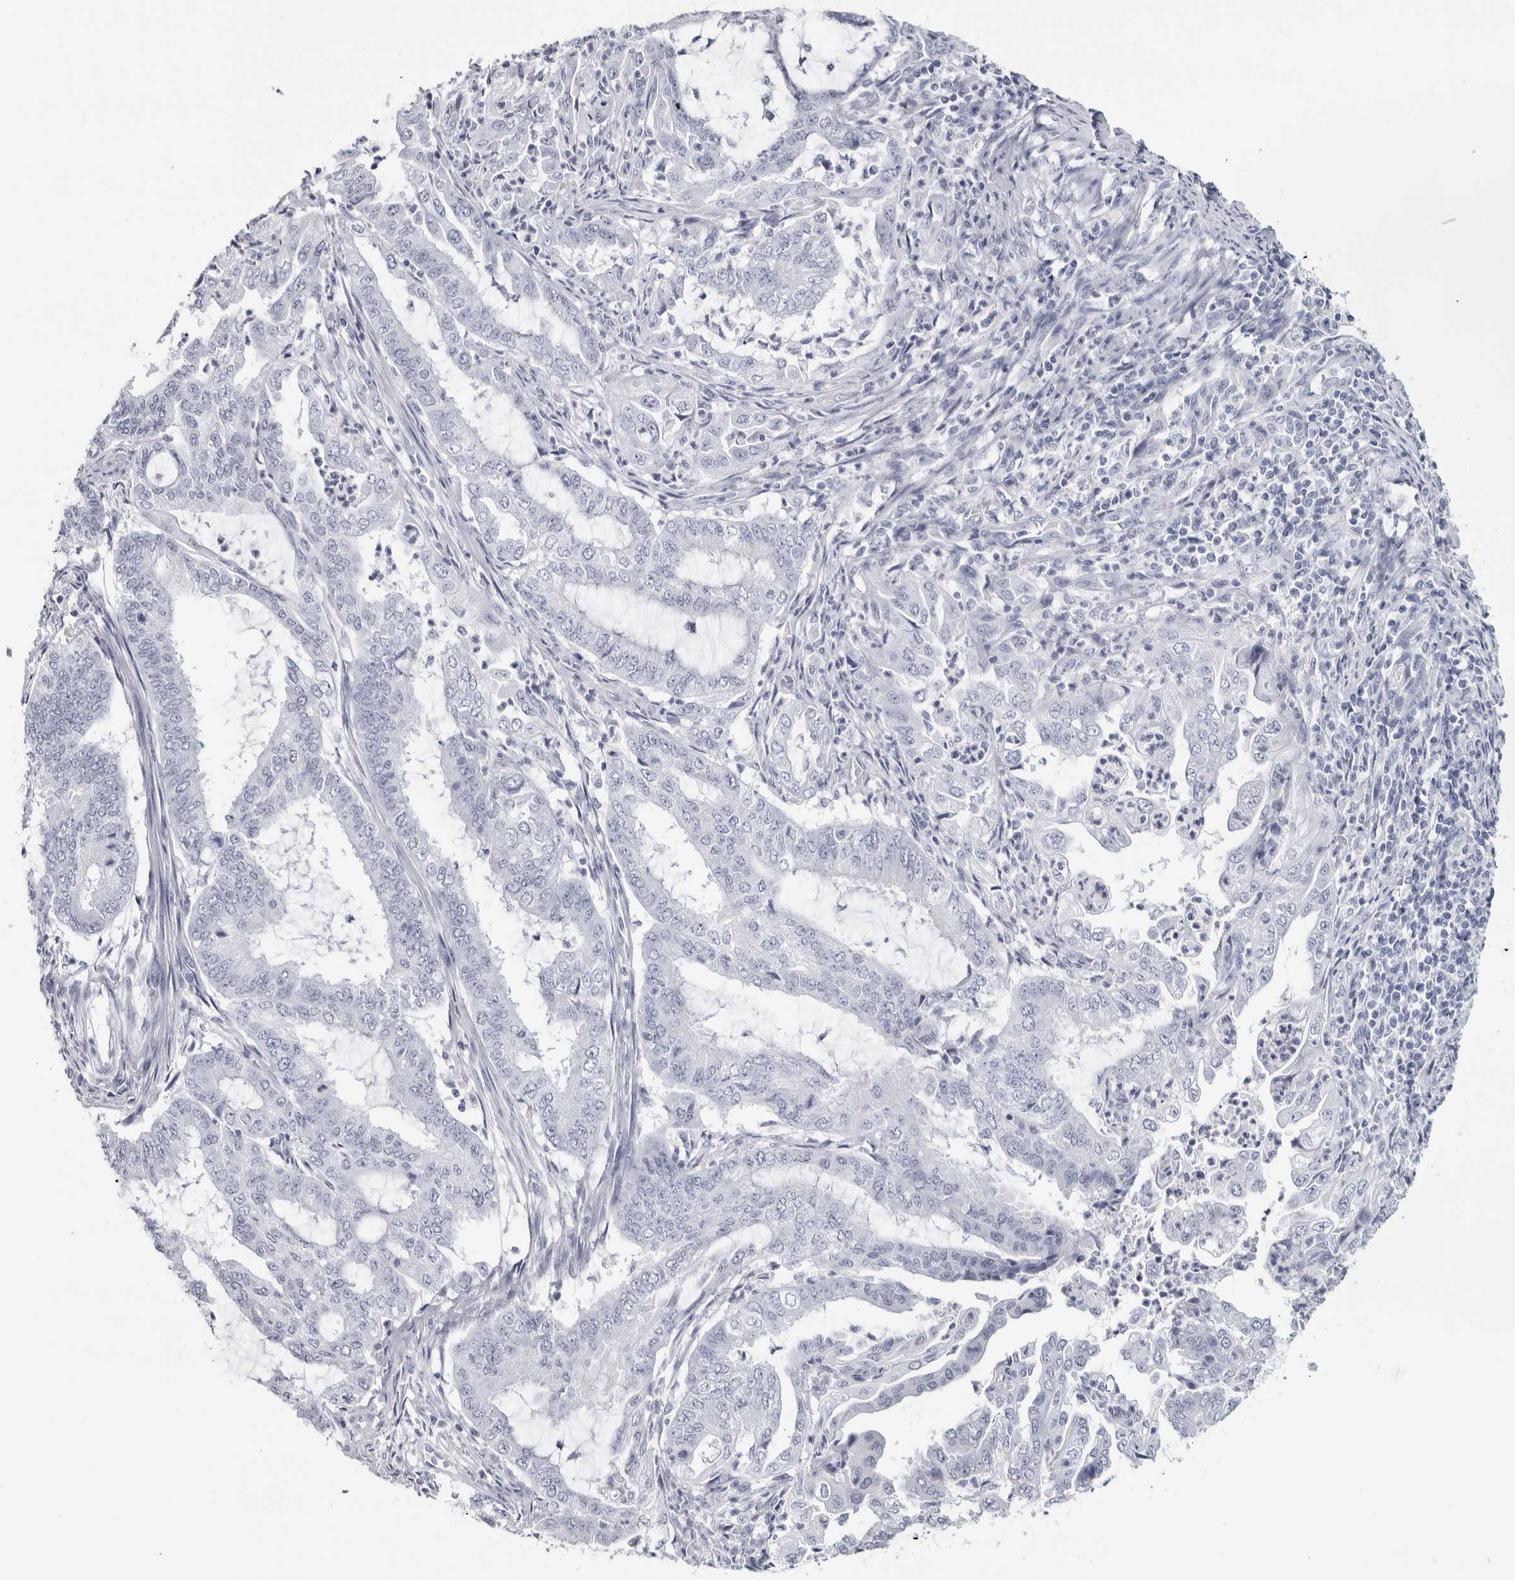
{"staining": {"intensity": "negative", "quantity": "none", "location": "none"}, "tissue": "endometrial cancer", "cell_type": "Tumor cells", "image_type": "cancer", "snomed": [{"axis": "morphology", "description": "Adenocarcinoma, NOS"}, {"axis": "topography", "description": "Endometrium"}], "caption": "Adenocarcinoma (endometrial) was stained to show a protein in brown. There is no significant expression in tumor cells.", "gene": "NECAB1", "patient": {"sex": "female", "age": 51}}